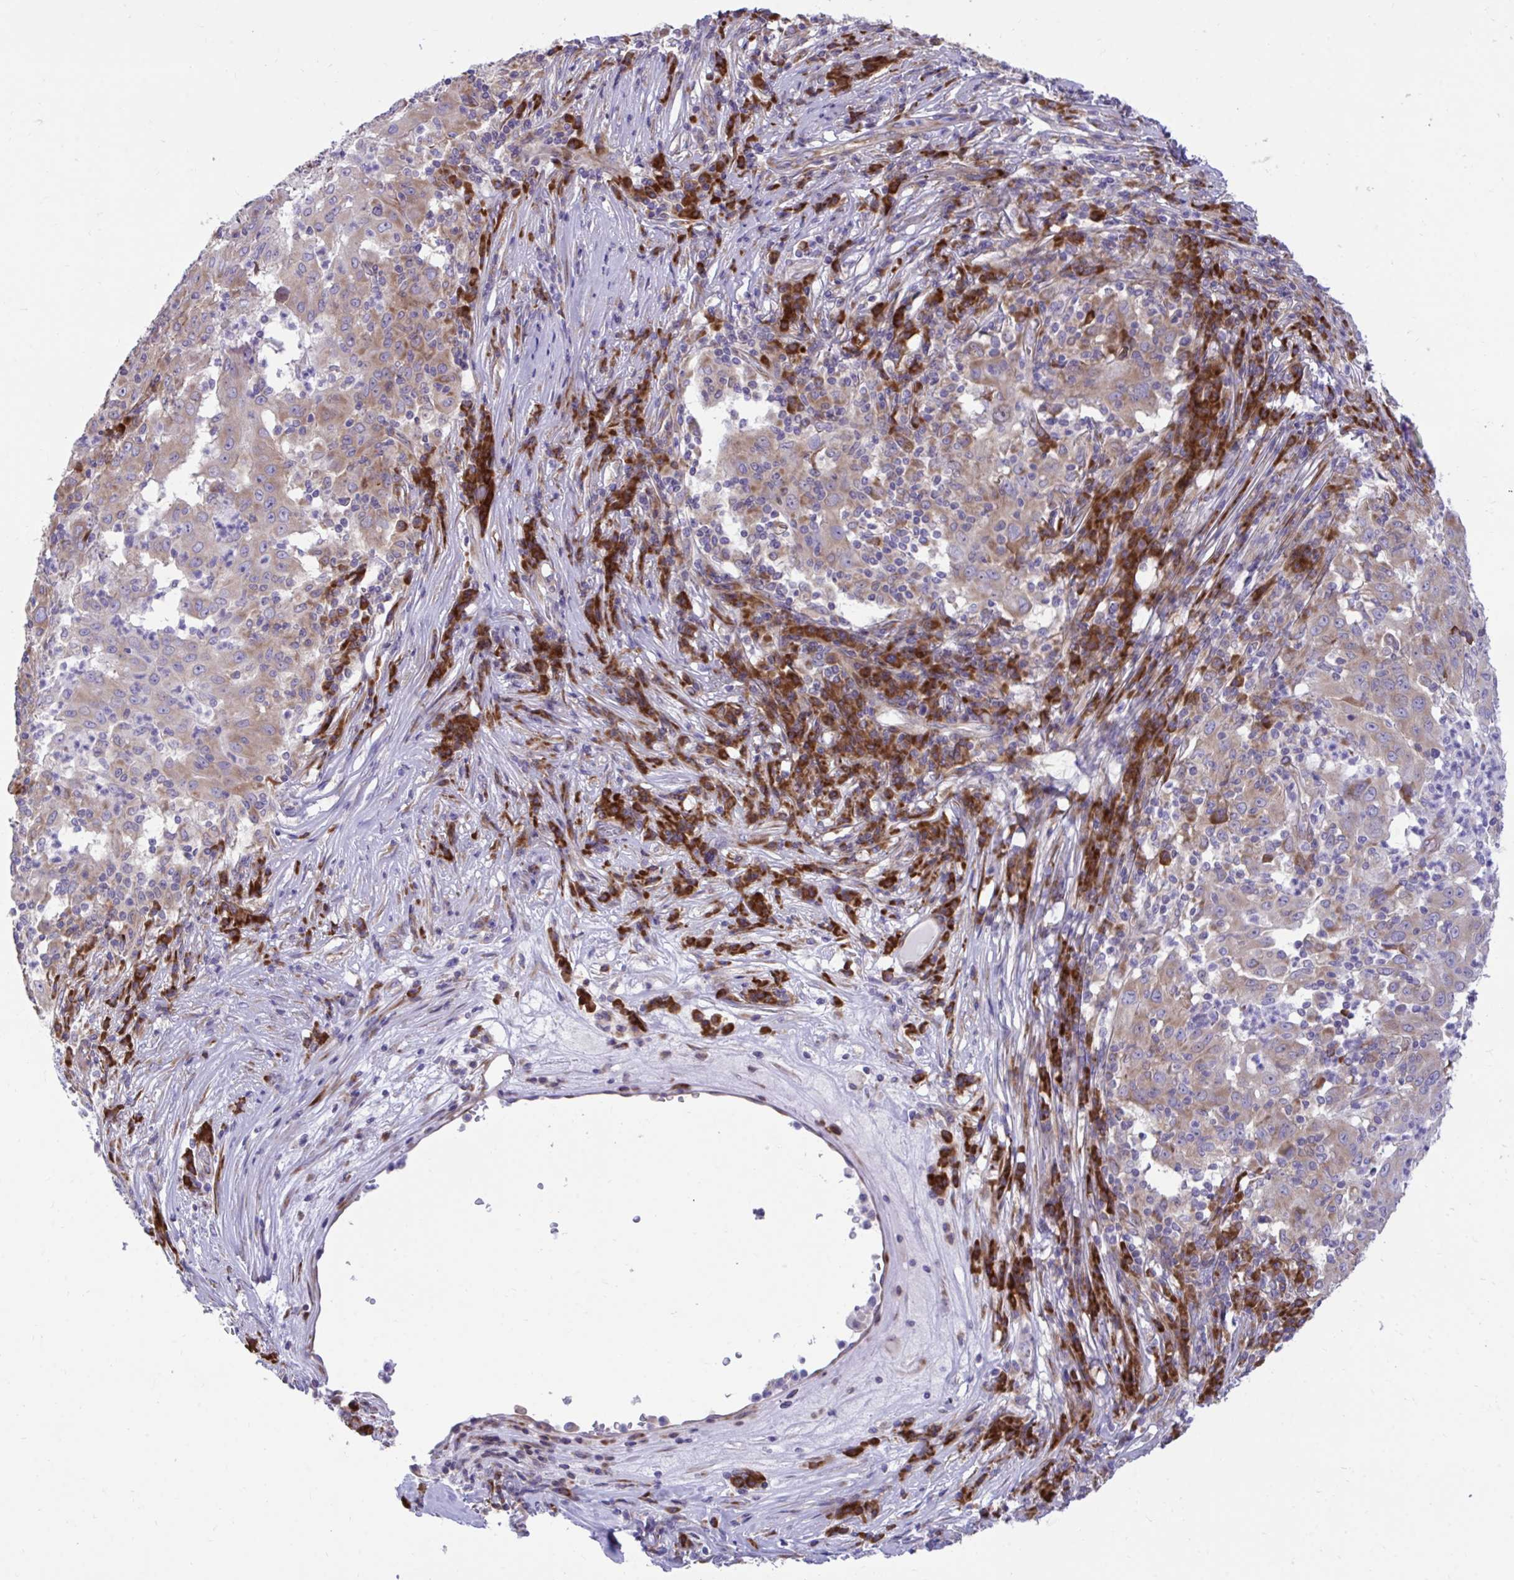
{"staining": {"intensity": "weak", "quantity": ">75%", "location": "cytoplasmic/membranous"}, "tissue": "pancreatic cancer", "cell_type": "Tumor cells", "image_type": "cancer", "snomed": [{"axis": "morphology", "description": "Adenocarcinoma, NOS"}, {"axis": "topography", "description": "Pancreas"}], "caption": "The micrograph displays staining of pancreatic adenocarcinoma, revealing weak cytoplasmic/membranous protein positivity (brown color) within tumor cells.", "gene": "RPS15", "patient": {"sex": "male", "age": 63}}